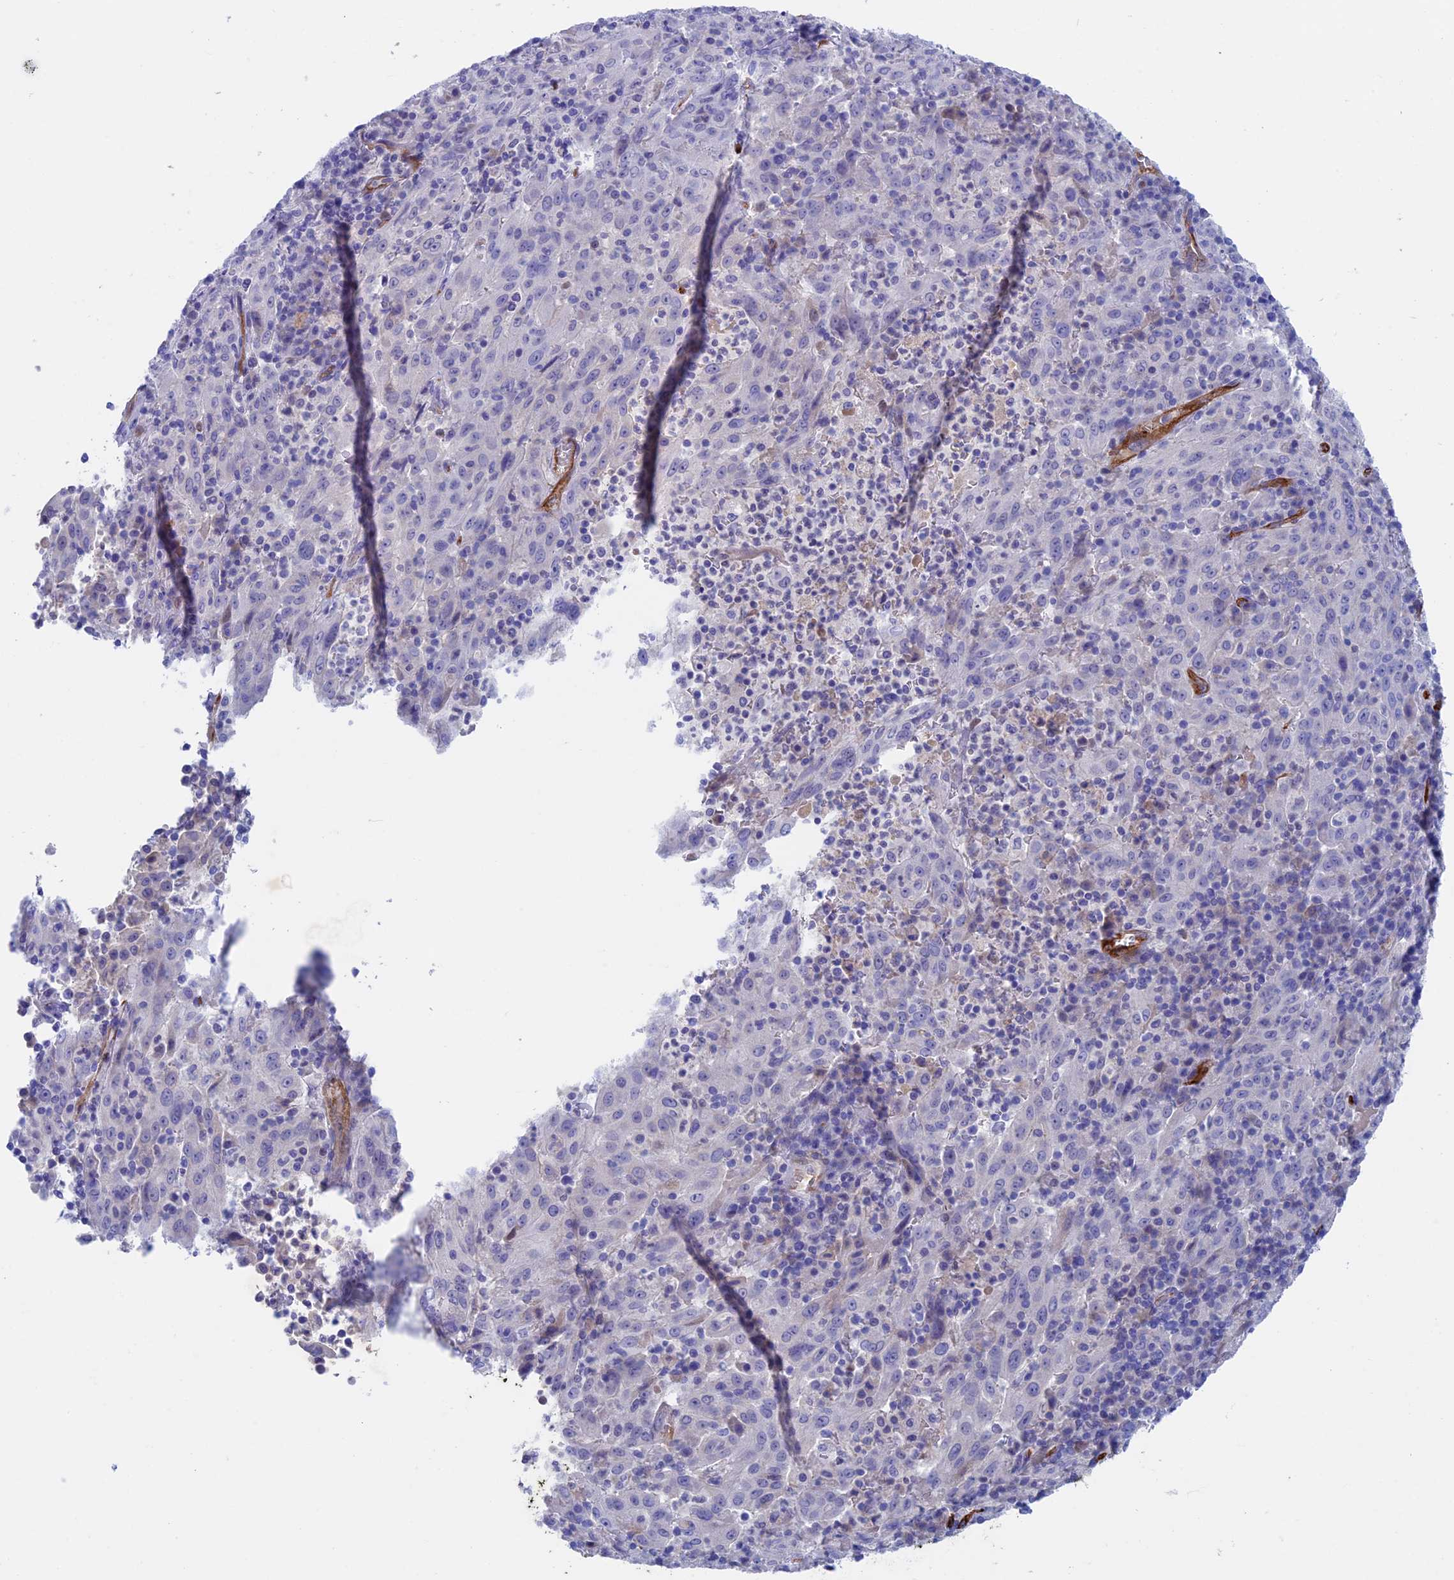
{"staining": {"intensity": "negative", "quantity": "none", "location": "none"}, "tissue": "pancreatic cancer", "cell_type": "Tumor cells", "image_type": "cancer", "snomed": [{"axis": "morphology", "description": "Adenocarcinoma, NOS"}, {"axis": "topography", "description": "Pancreas"}], "caption": "Pancreatic cancer stained for a protein using immunohistochemistry (IHC) demonstrates no staining tumor cells.", "gene": "INSYN1", "patient": {"sex": "male", "age": 63}}